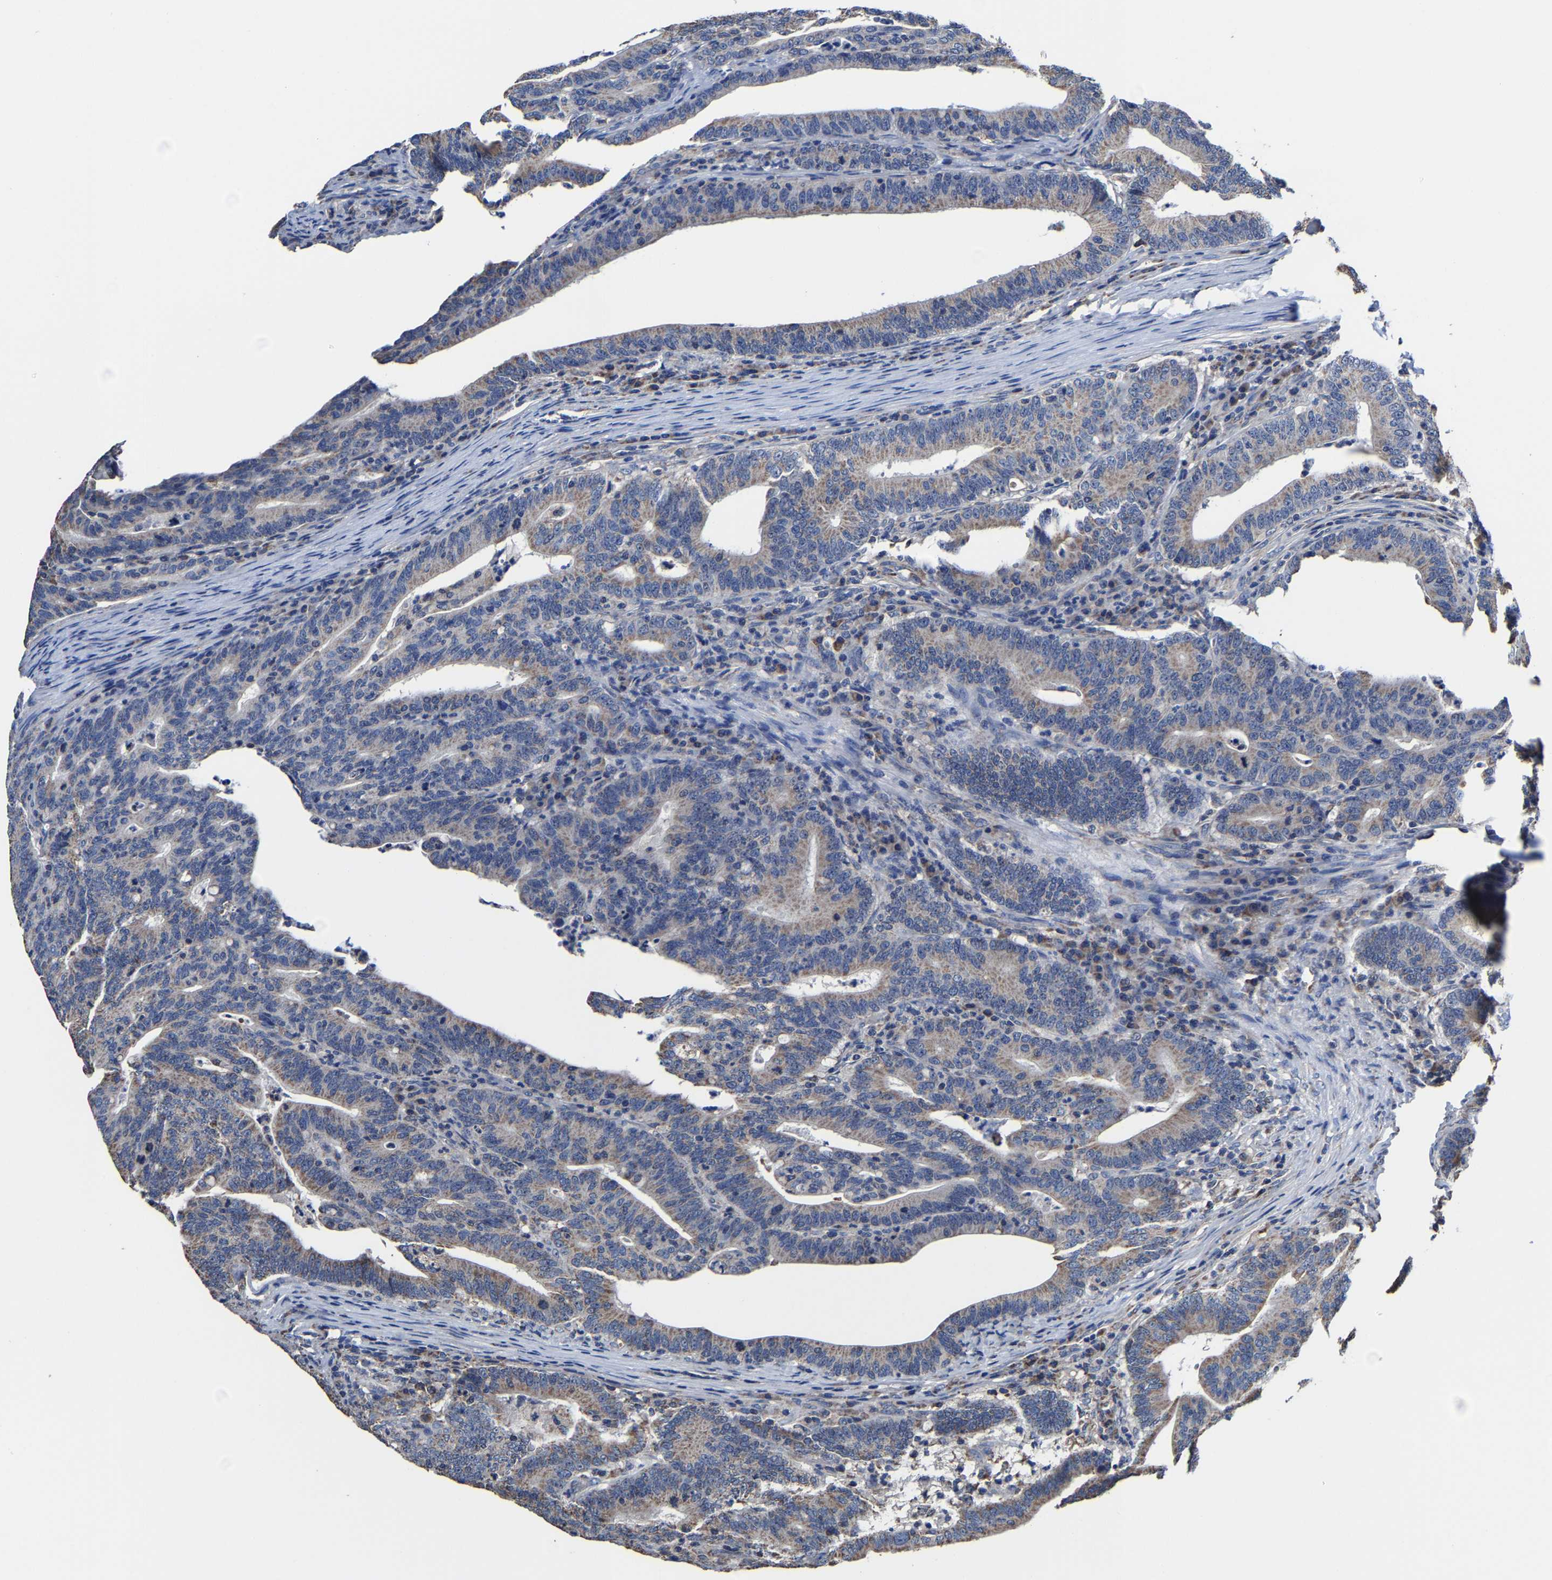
{"staining": {"intensity": "weak", "quantity": ">75%", "location": "cytoplasmic/membranous"}, "tissue": "colorectal cancer", "cell_type": "Tumor cells", "image_type": "cancer", "snomed": [{"axis": "morphology", "description": "Adenocarcinoma, NOS"}, {"axis": "topography", "description": "Colon"}], "caption": "Colorectal adenocarcinoma stained with DAB (3,3'-diaminobenzidine) IHC shows low levels of weak cytoplasmic/membranous expression in about >75% of tumor cells.", "gene": "ZCCHC7", "patient": {"sex": "female", "age": 66}}